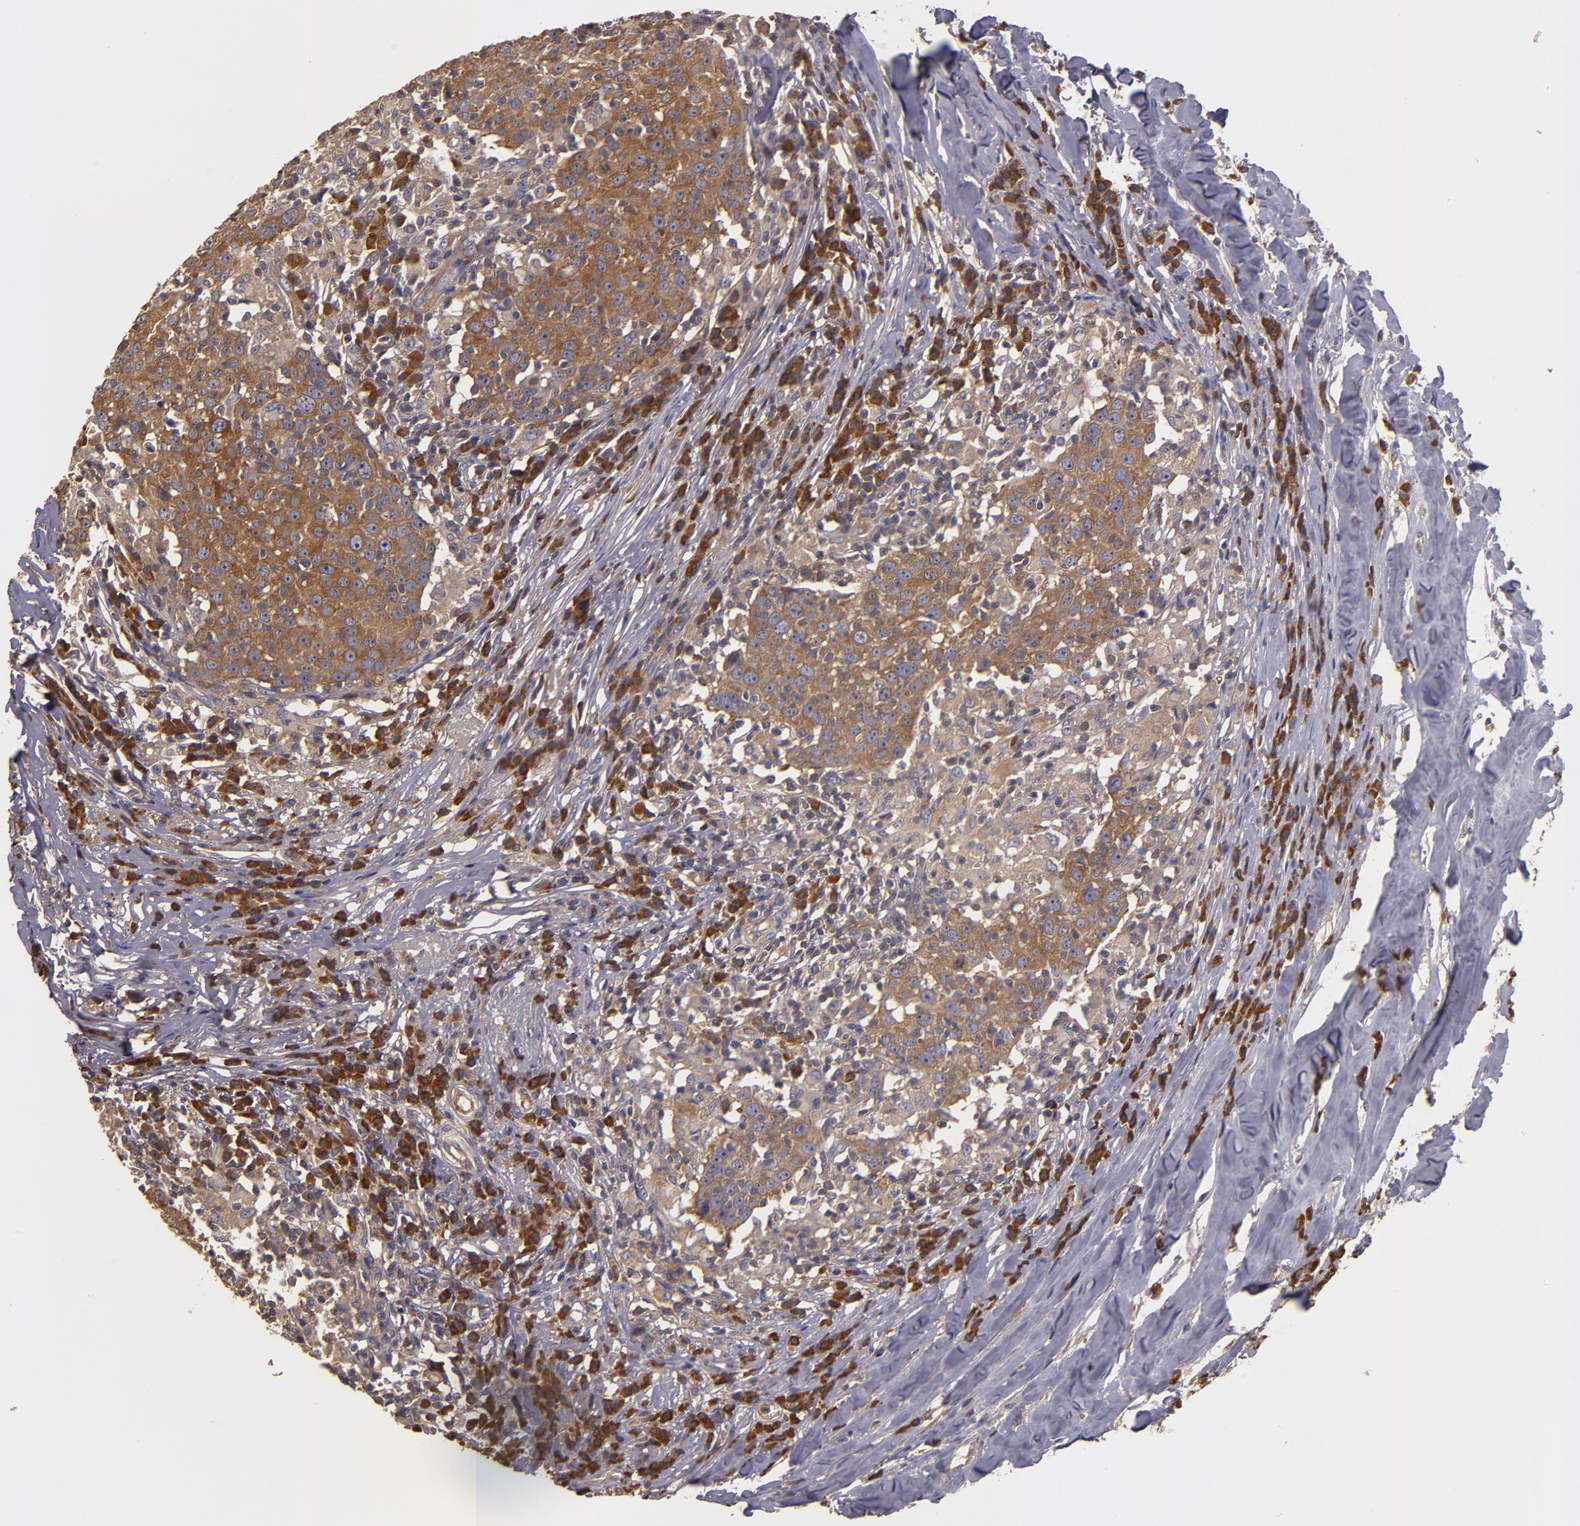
{"staining": {"intensity": "moderate", "quantity": "25%-75%", "location": "cytoplasmic/membranous"}, "tissue": "head and neck cancer", "cell_type": "Tumor cells", "image_type": "cancer", "snomed": [{"axis": "morphology", "description": "Adenocarcinoma, NOS"}, {"axis": "topography", "description": "Salivary gland"}, {"axis": "topography", "description": "Head-Neck"}], "caption": "Immunohistochemical staining of adenocarcinoma (head and neck) reveals medium levels of moderate cytoplasmic/membranous expression in approximately 25%-75% of tumor cells. (Stains: DAB in brown, nuclei in blue, Microscopy: brightfield microscopy at high magnification).", "gene": "CARS1", "patient": {"sex": "female", "age": 65}}